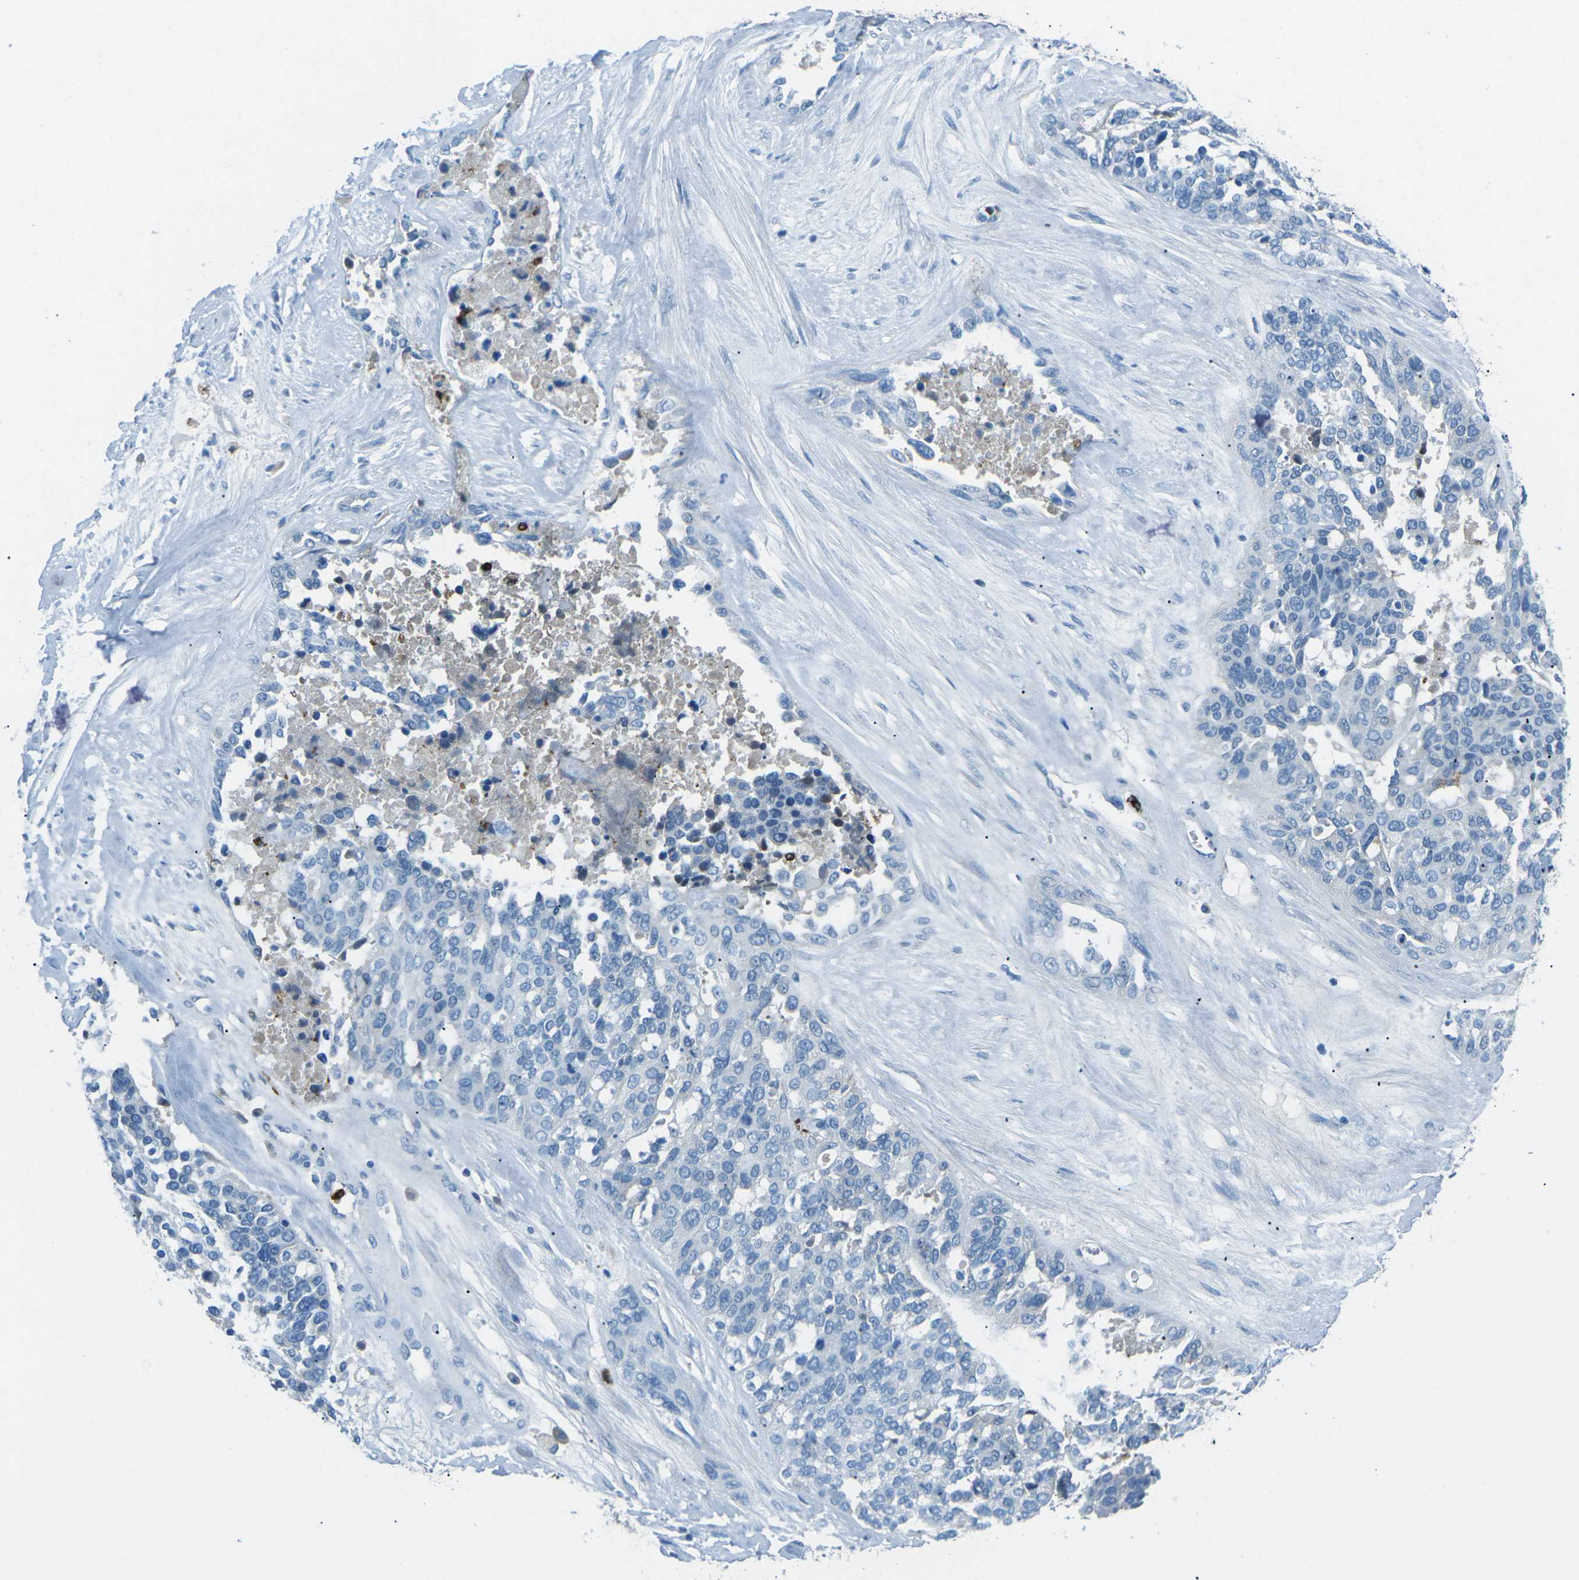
{"staining": {"intensity": "negative", "quantity": "none", "location": "none"}, "tissue": "ovarian cancer", "cell_type": "Tumor cells", "image_type": "cancer", "snomed": [{"axis": "morphology", "description": "Cystadenocarcinoma, serous, NOS"}, {"axis": "topography", "description": "Ovary"}], "caption": "Tumor cells are negative for protein expression in human ovarian cancer (serous cystadenocarcinoma).", "gene": "FCN1", "patient": {"sex": "female", "age": 44}}